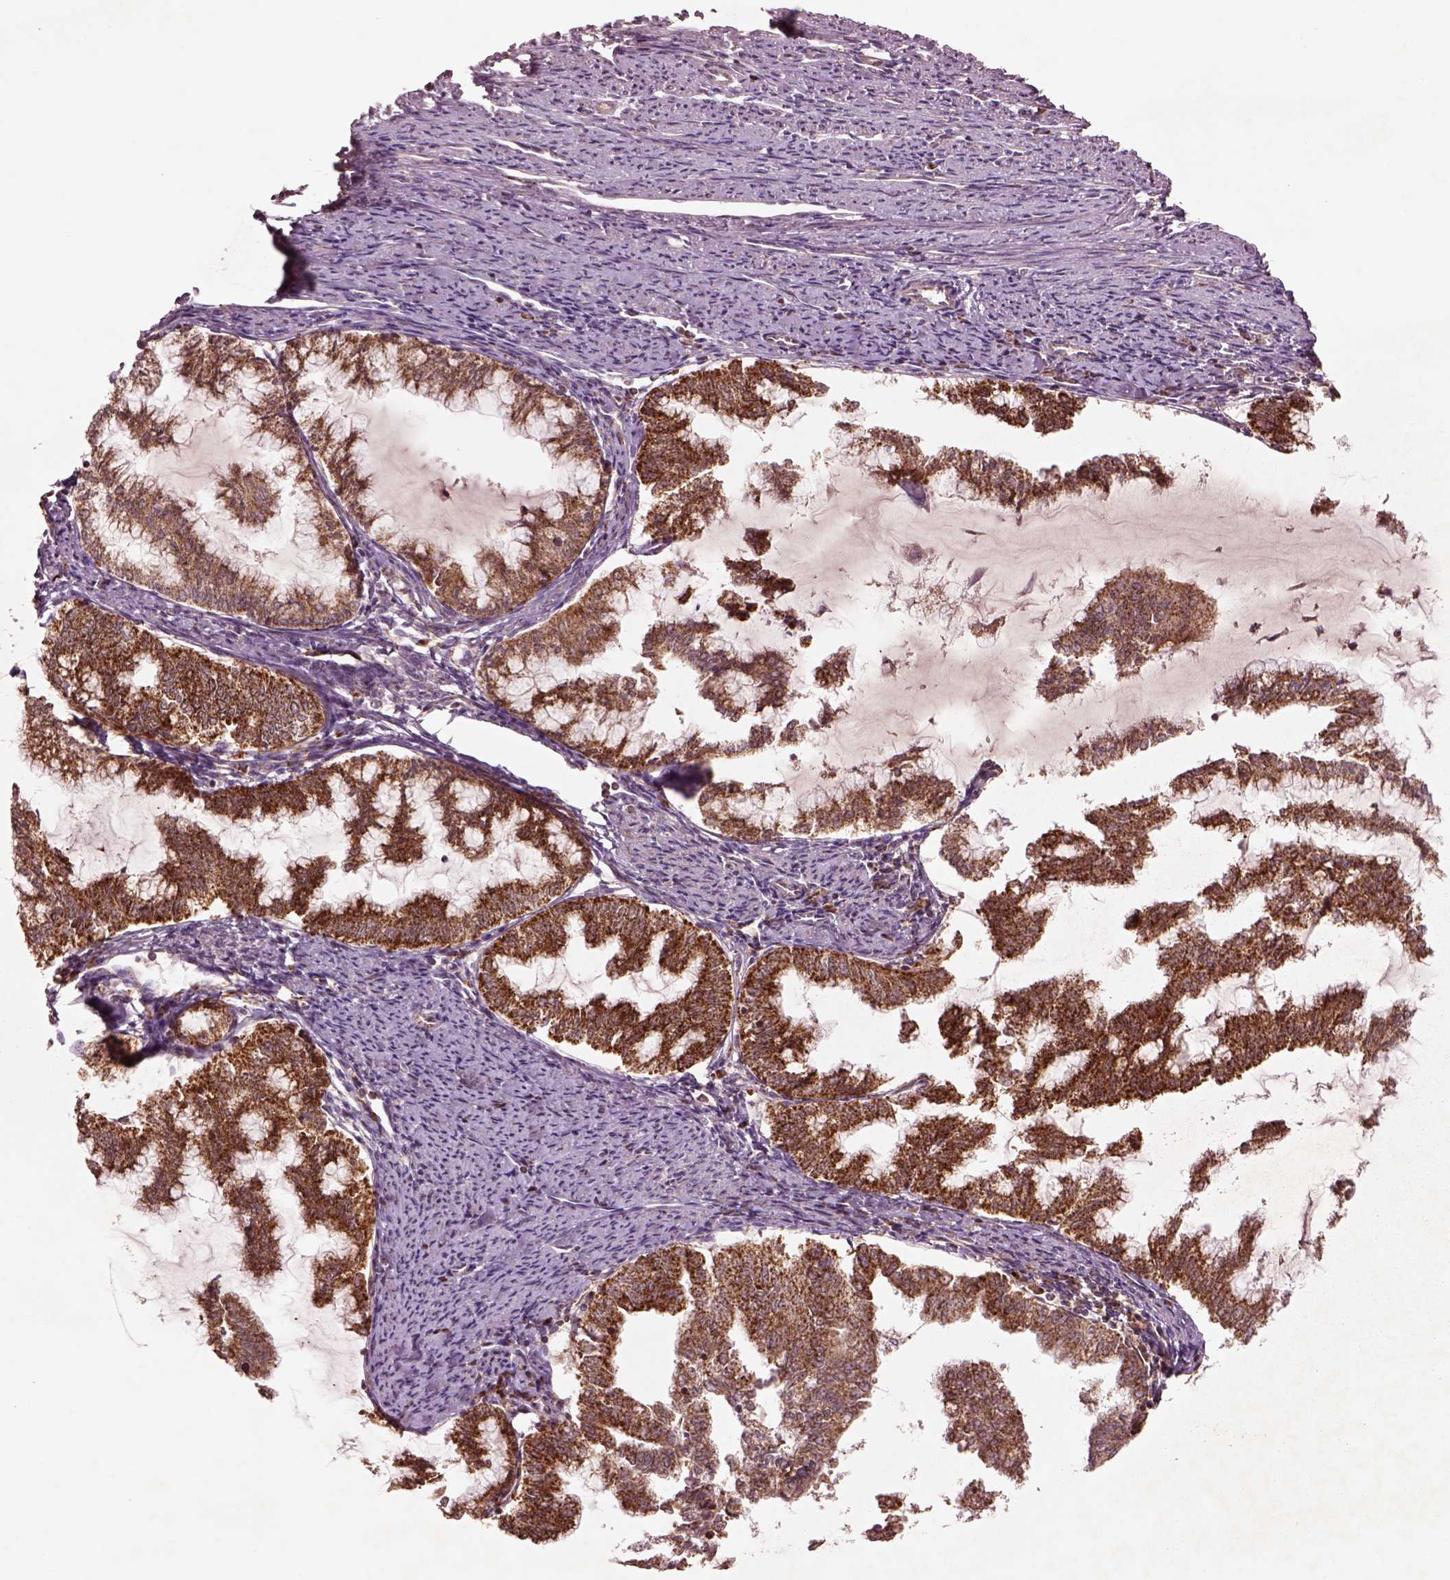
{"staining": {"intensity": "moderate", "quantity": ">75%", "location": "cytoplasmic/membranous"}, "tissue": "endometrial cancer", "cell_type": "Tumor cells", "image_type": "cancer", "snomed": [{"axis": "morphology", "description": "Adenocarcinoma, NOS"}, {"axis": "topography", "description": "Endometrium"}], "caption": "Immunohistochemical staining of human adenocarcinoma (endometrial) reveals moderate cytoplasmic/membranous protein staining in approximately >75% of tumor cells. The staining is performed using DAB brown chromogen to label protein expression. The nuclei are counter-stained blue using hematoxylin.", "gene": "SLC25A5", "patient": {"sex": "female", "age": 79}}